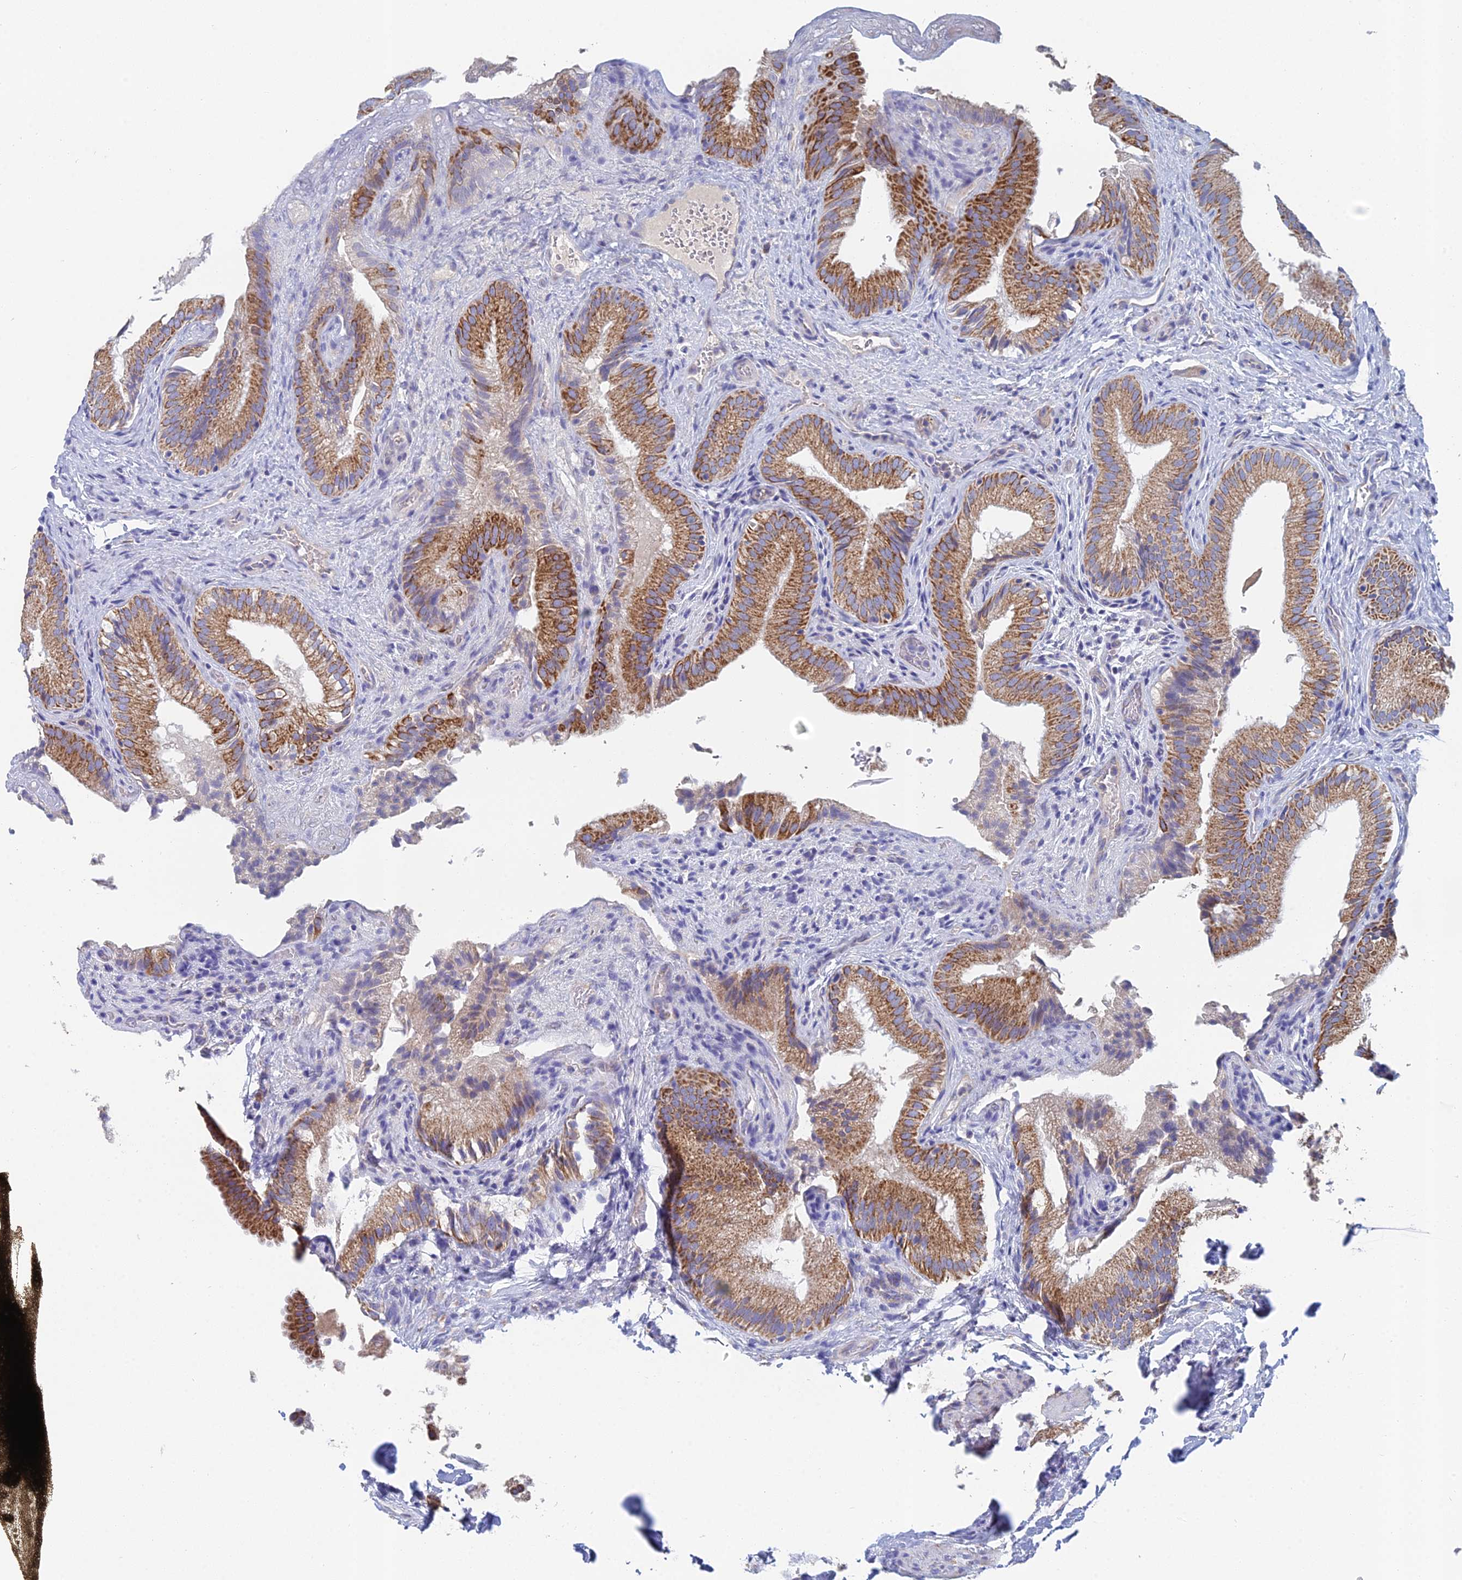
{"staining": {"intensity": "strong", "quantity": ">75%", "location": "cytoplasmic/membranous"}, "tissue": "gallbladder", "cell_type": "Glandular cells", "image_type": "normal", "snomed": [{"axis": "morphology", "description": "Normal tissue, NOS"}, {"axis": "topography", "description": "Gallbladder"}], "caption": "Immunohistochemical staining of benign gallbladder shows strong cytoplasmic/membranous protein staining in about >75% of glandular cells.", "gene": "CRACR2B", "patient": {"sex": "female", "age": 30}}